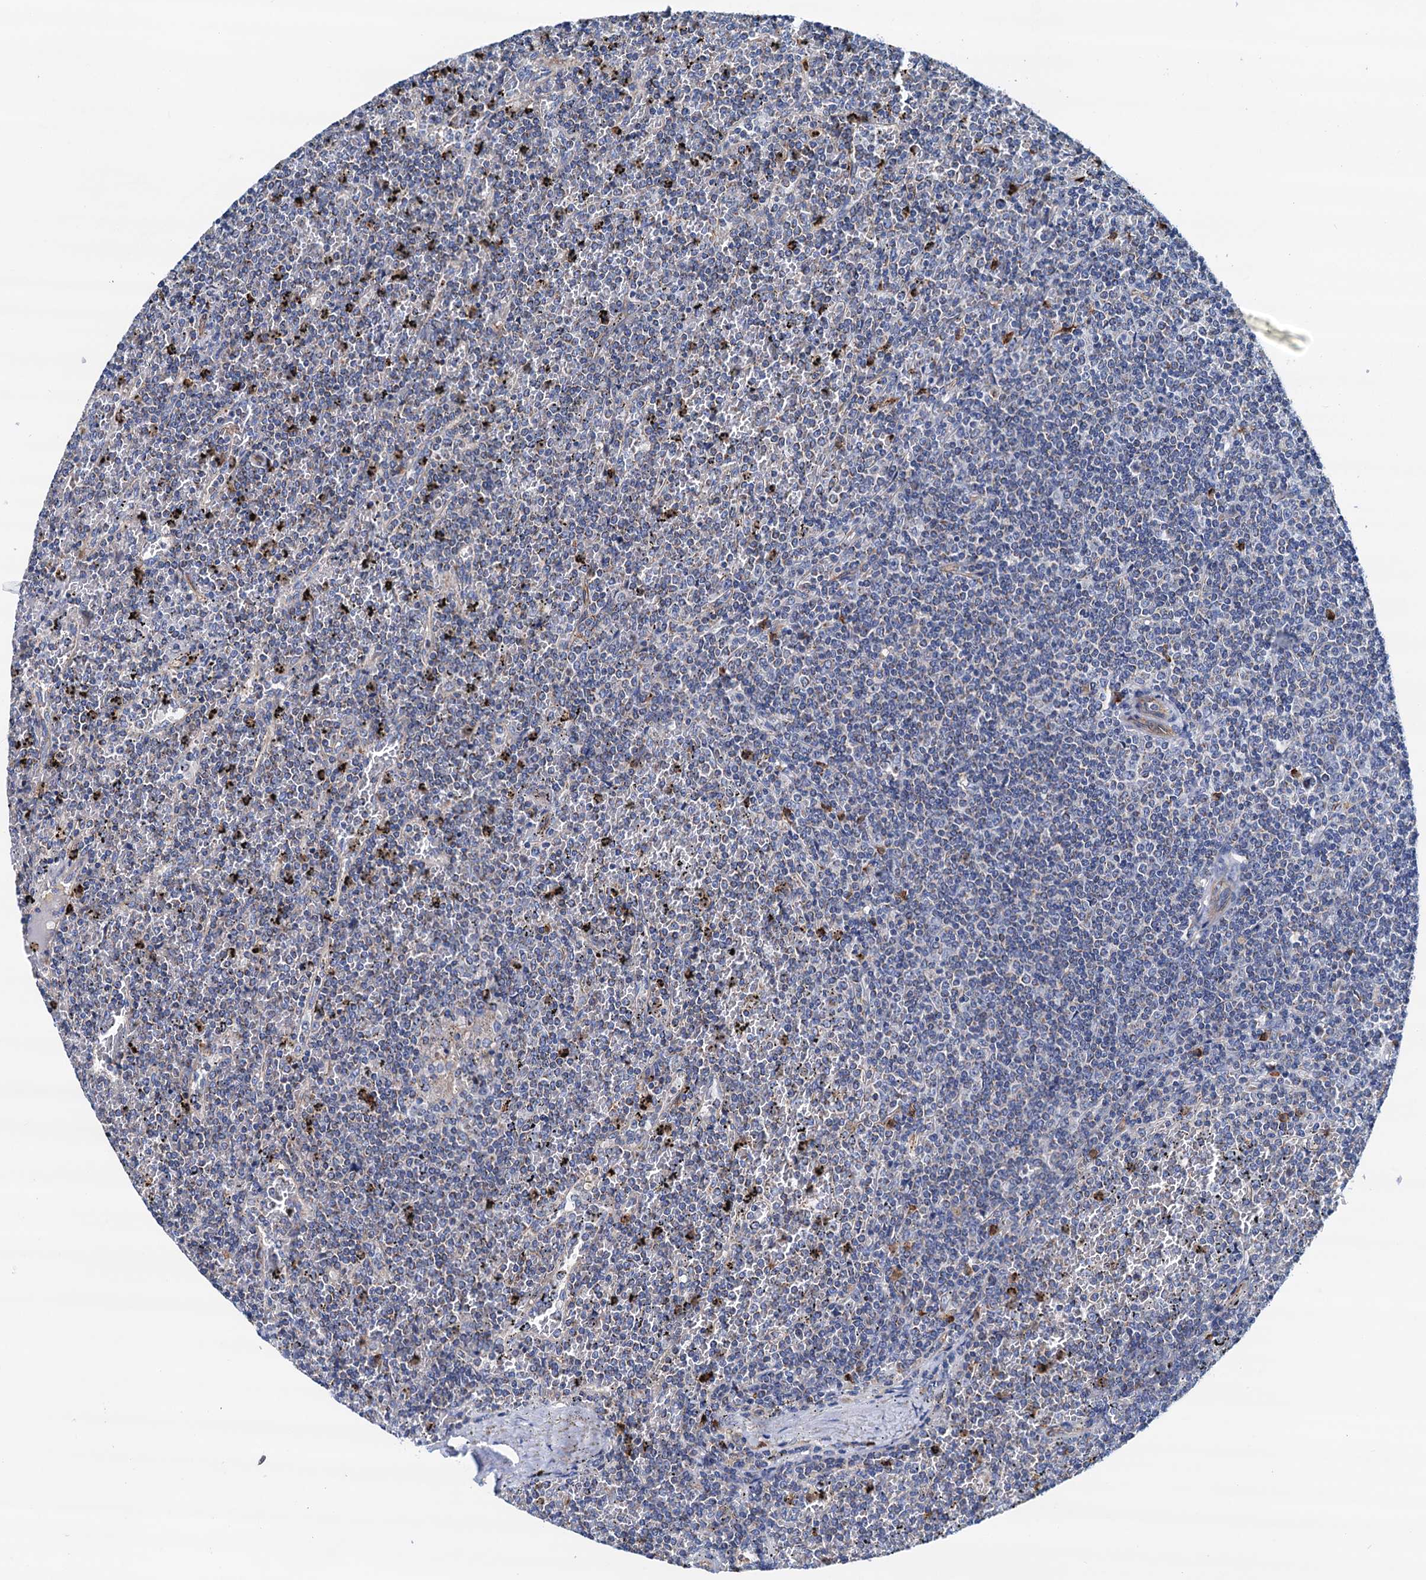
{"staining": {"intensity": "negative", "quantity": "none", "location": "none"}, "tissue": "lymphoma", "cell_type": "Tumor cells", "image_type": "cancer", "snomed": [{"axis": "morphology", "description": "Malignant lymphoma, non-Hodgkin's type, Low grade"}, {"axis": "topography", "description": "Spleen"}], "caption": "There is no significant positivity in tumor cells of malignant lymphoma, non-Hodgkin's type (low-grade).", "gene": "RASSF9", "patient": {"sex": "female", "age": 19}}